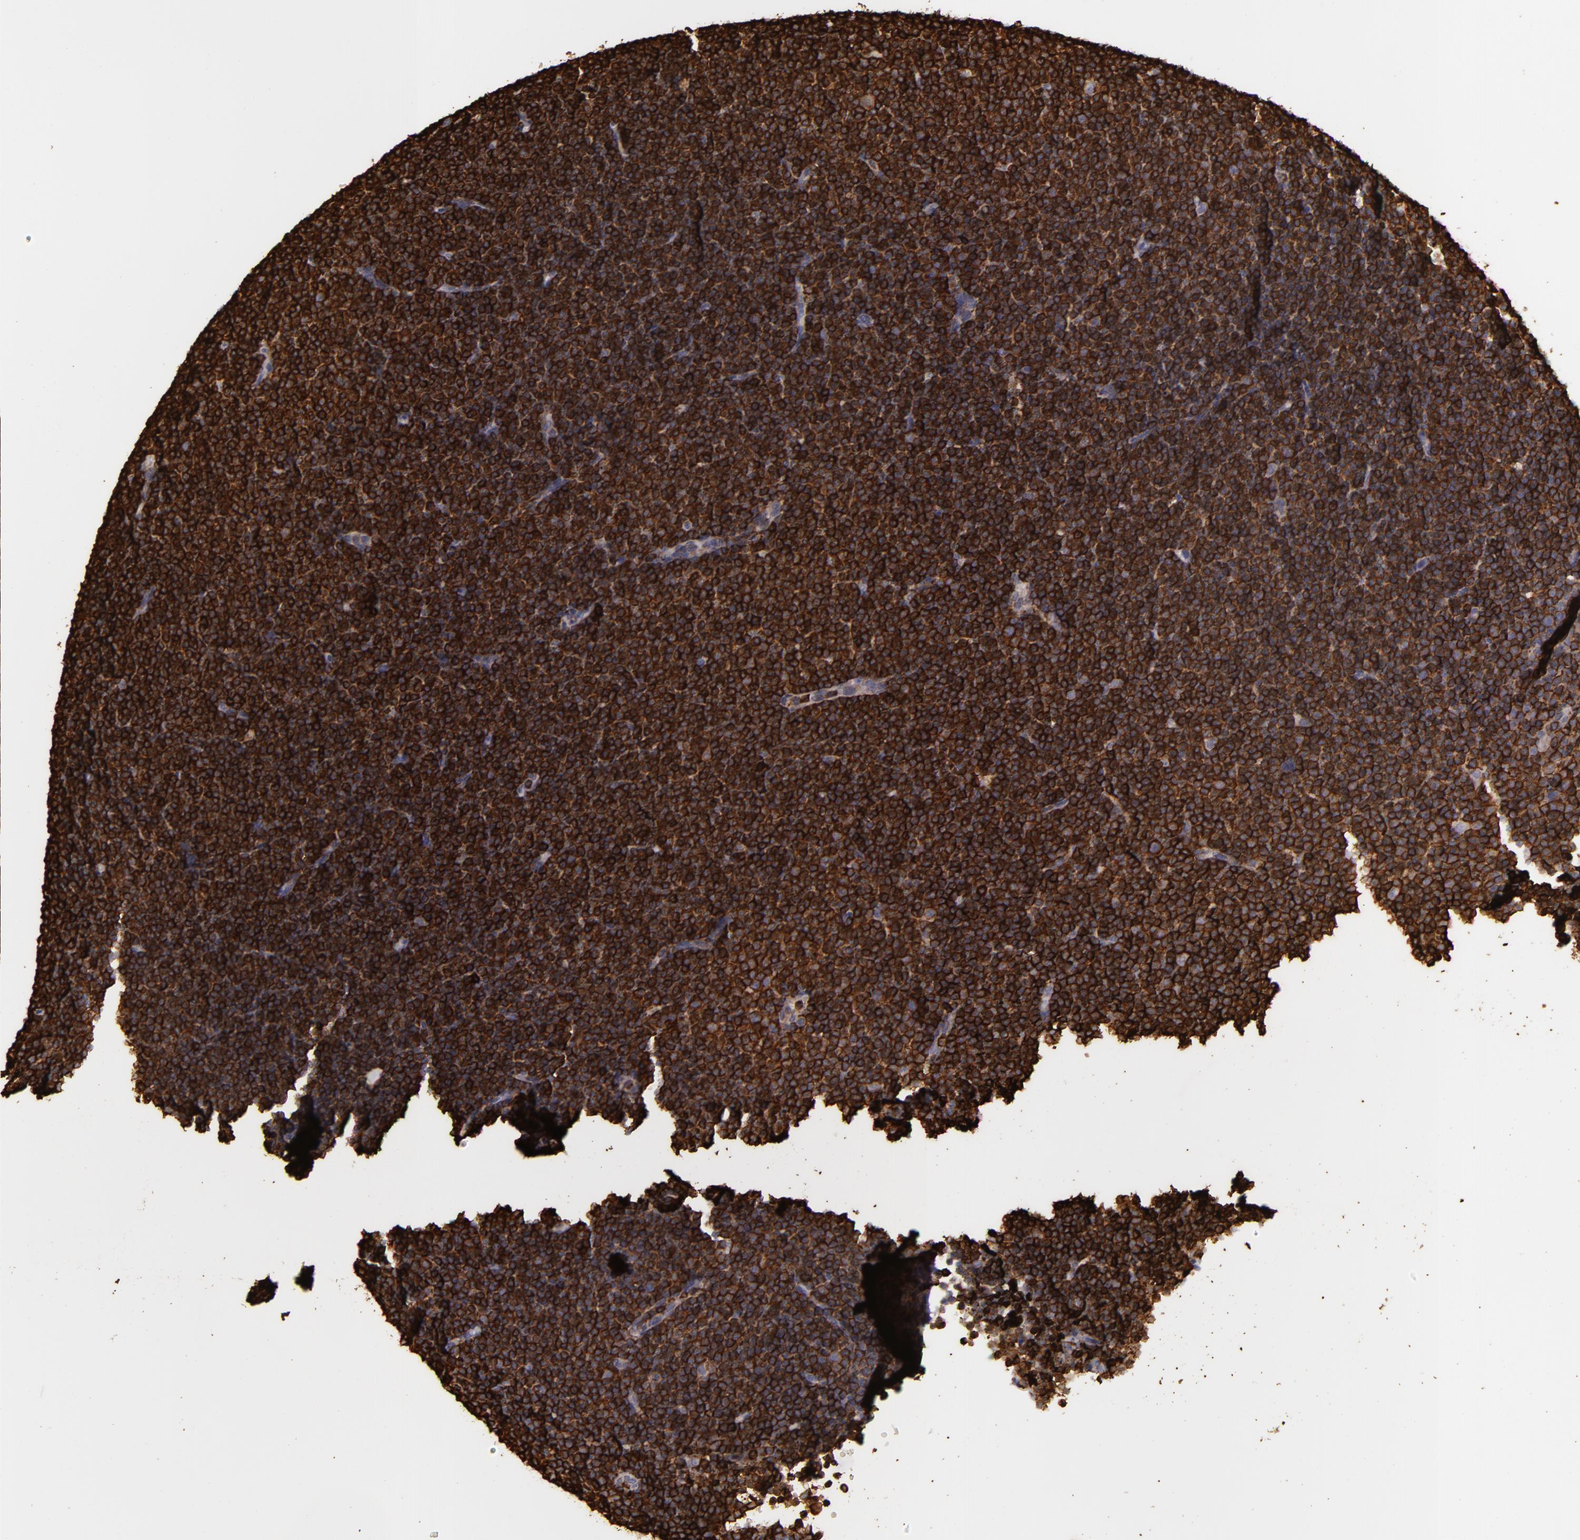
{"staining": {"intensity": "strong", "quantity": ">75%", "location": "cytoplasmic/membranous"}, "tissue": "lymphoma", "cell_type": "Tumor cells", "image_type": "cancer", "snomed": [{"axis": "morphology", "description": "Malignant lymphoma, non-Hodgkin's type, Low grade"}, {"axis": "topography", "description": "Lymph node"}], "caption": "Lymphoma tissue demonstrates strong cytoplasmic/membranous staining in about >75% of tumor cells", "gene": "SLC9A3R1", "patient": {"sex": "female", "age": 69}}